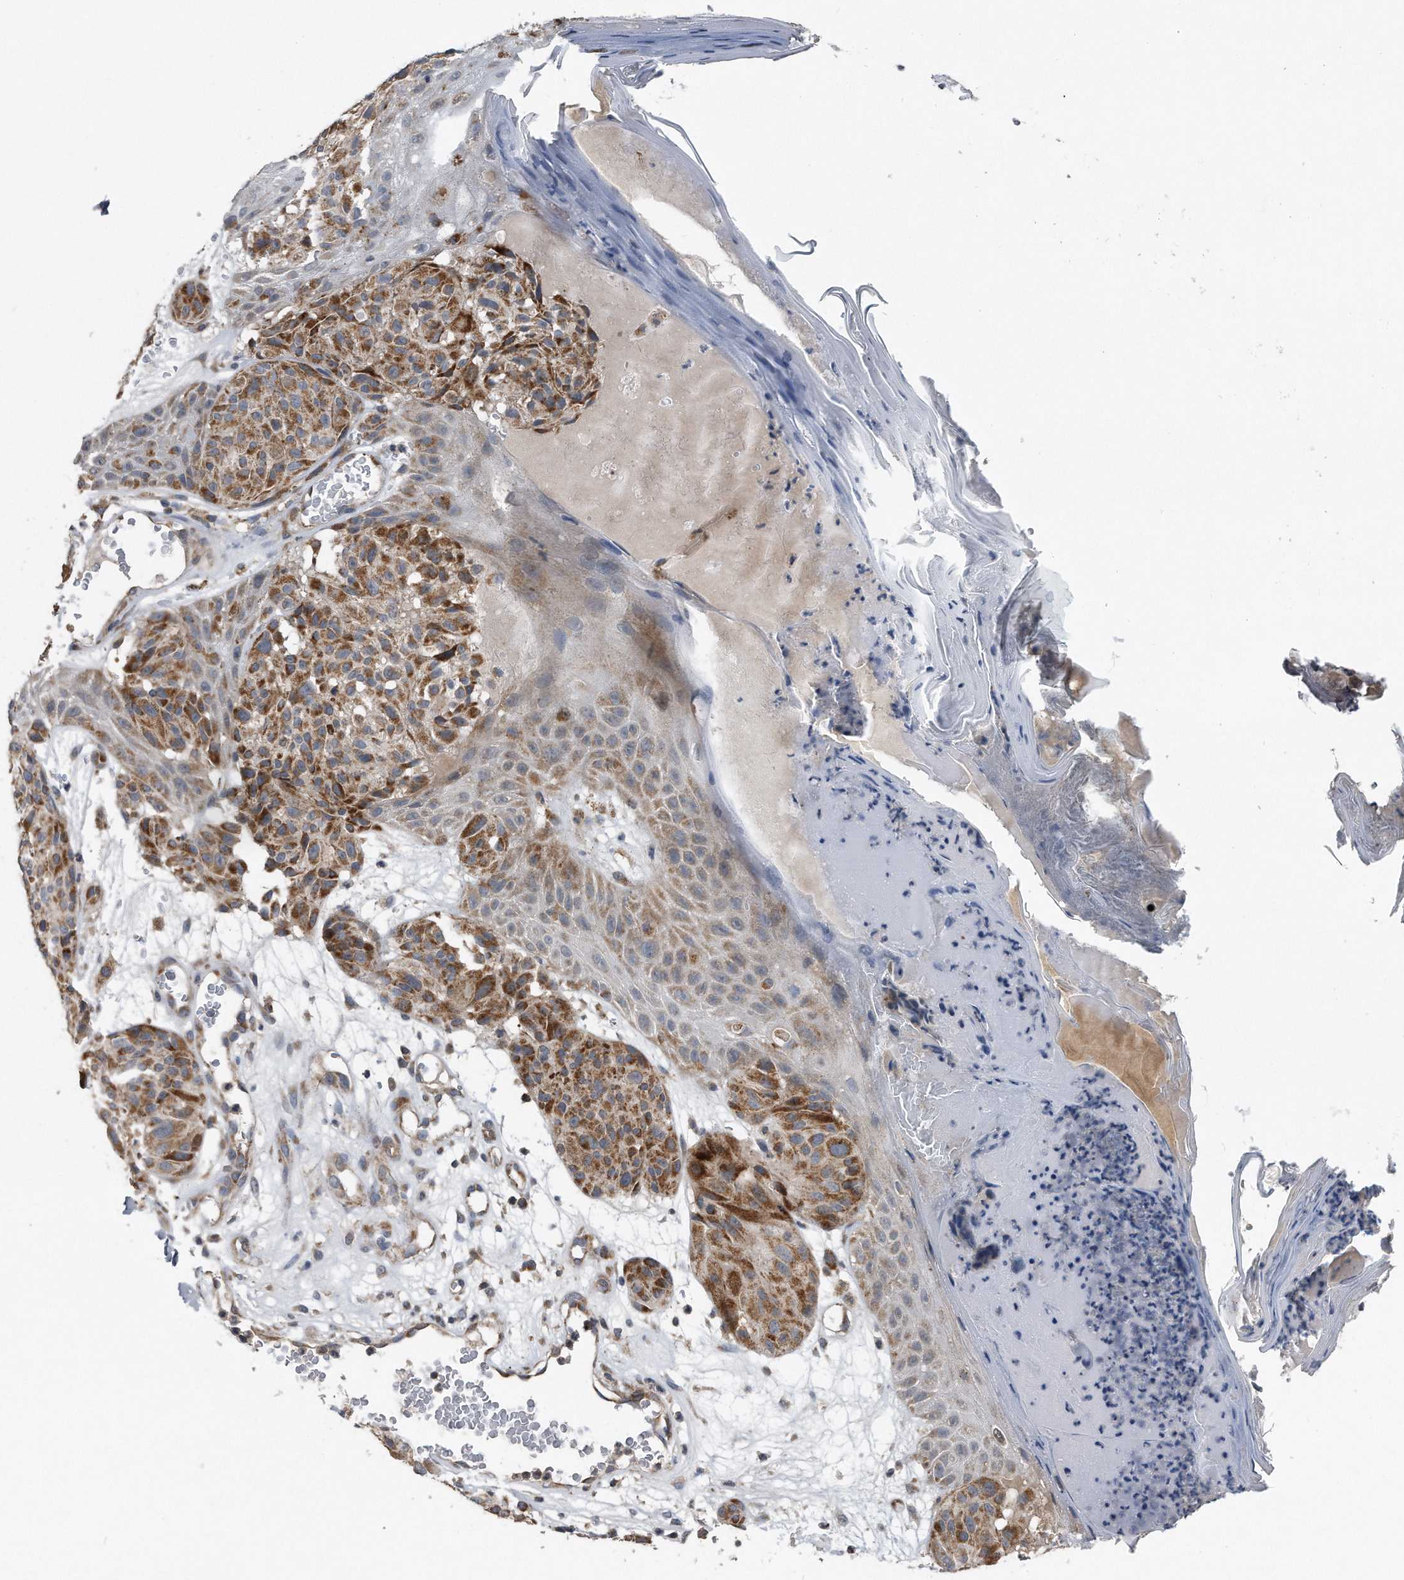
{"staining": {"intensity": "moderate", "quantity": ">75%", "location": "cytoplasmic/membranous"}, "tissue": "melanoma", "cell_type": "Tumor cells", "image_type": "cancer", "snomed": [{"axis": "morphology", "description": "Malignant melanoma, NOS"}, {"axis": "topography", "description": "Skin"}], "caption": "Tumor cells reveal medium levels of moderate cytoplasmic/membranous staining in approximately >75% of cells in malignant melanoma.", "gene": "LYRM4", "patient": {"sex": "male", "age": 83}}